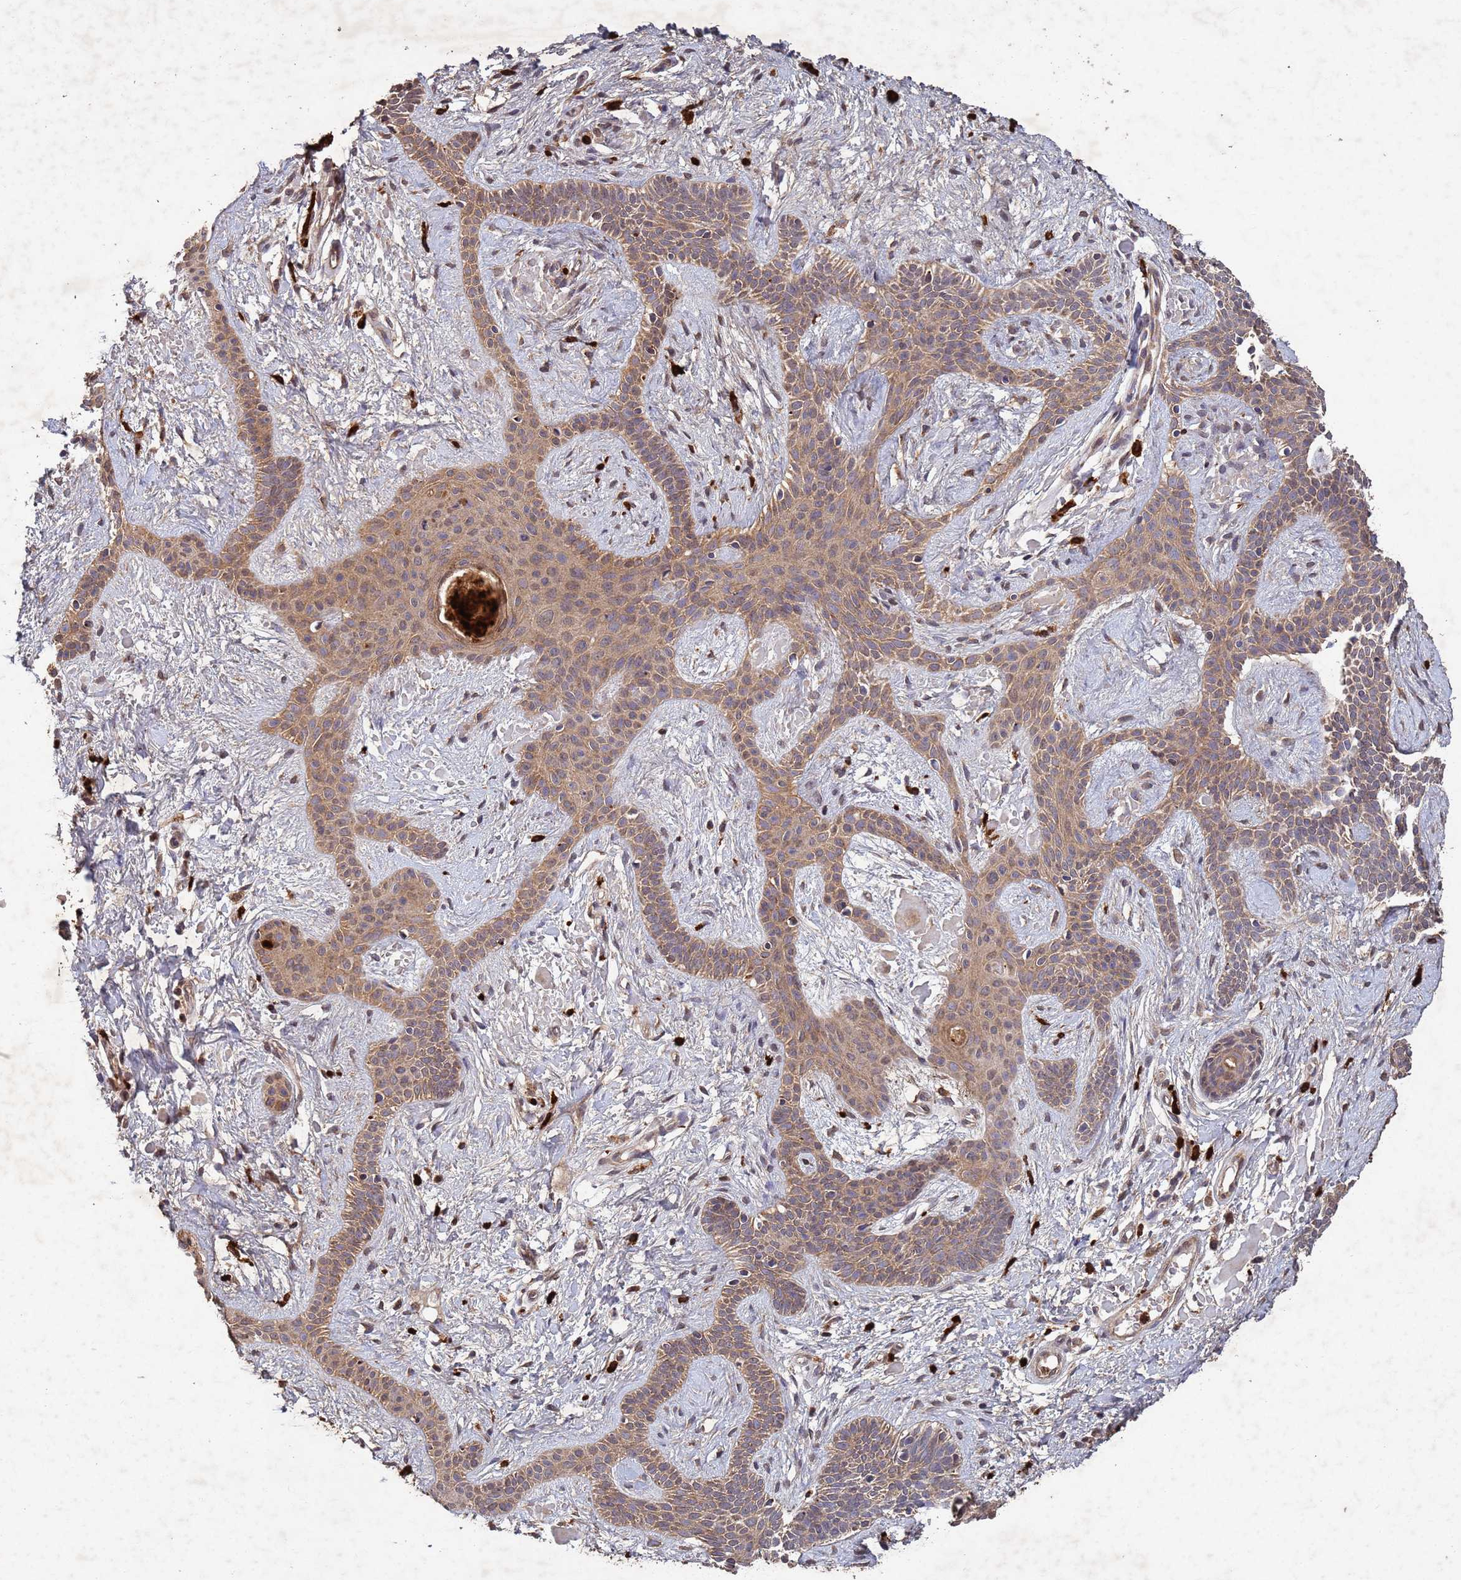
{"staining": {"intensity": "moderate", "quantity": ">75%", "location": "cytoplasmic/membranous"}, "tissue": "skin cancer", "cell_type": "Tumor cells", "image_type": "cancer", "snomed": [{"axis": "morphology", "description": "Basal cell carcinoma"}, {"axis": "topography", "description": "Skin"}], "caption": "Protein analysis of skin cancer tissue demonstrates moderate cytoplasmic/membranous positivity in about >75% of tumor cells.", "gene": "FASTKD1", "patient": {"sex": "male", "age": 78}}